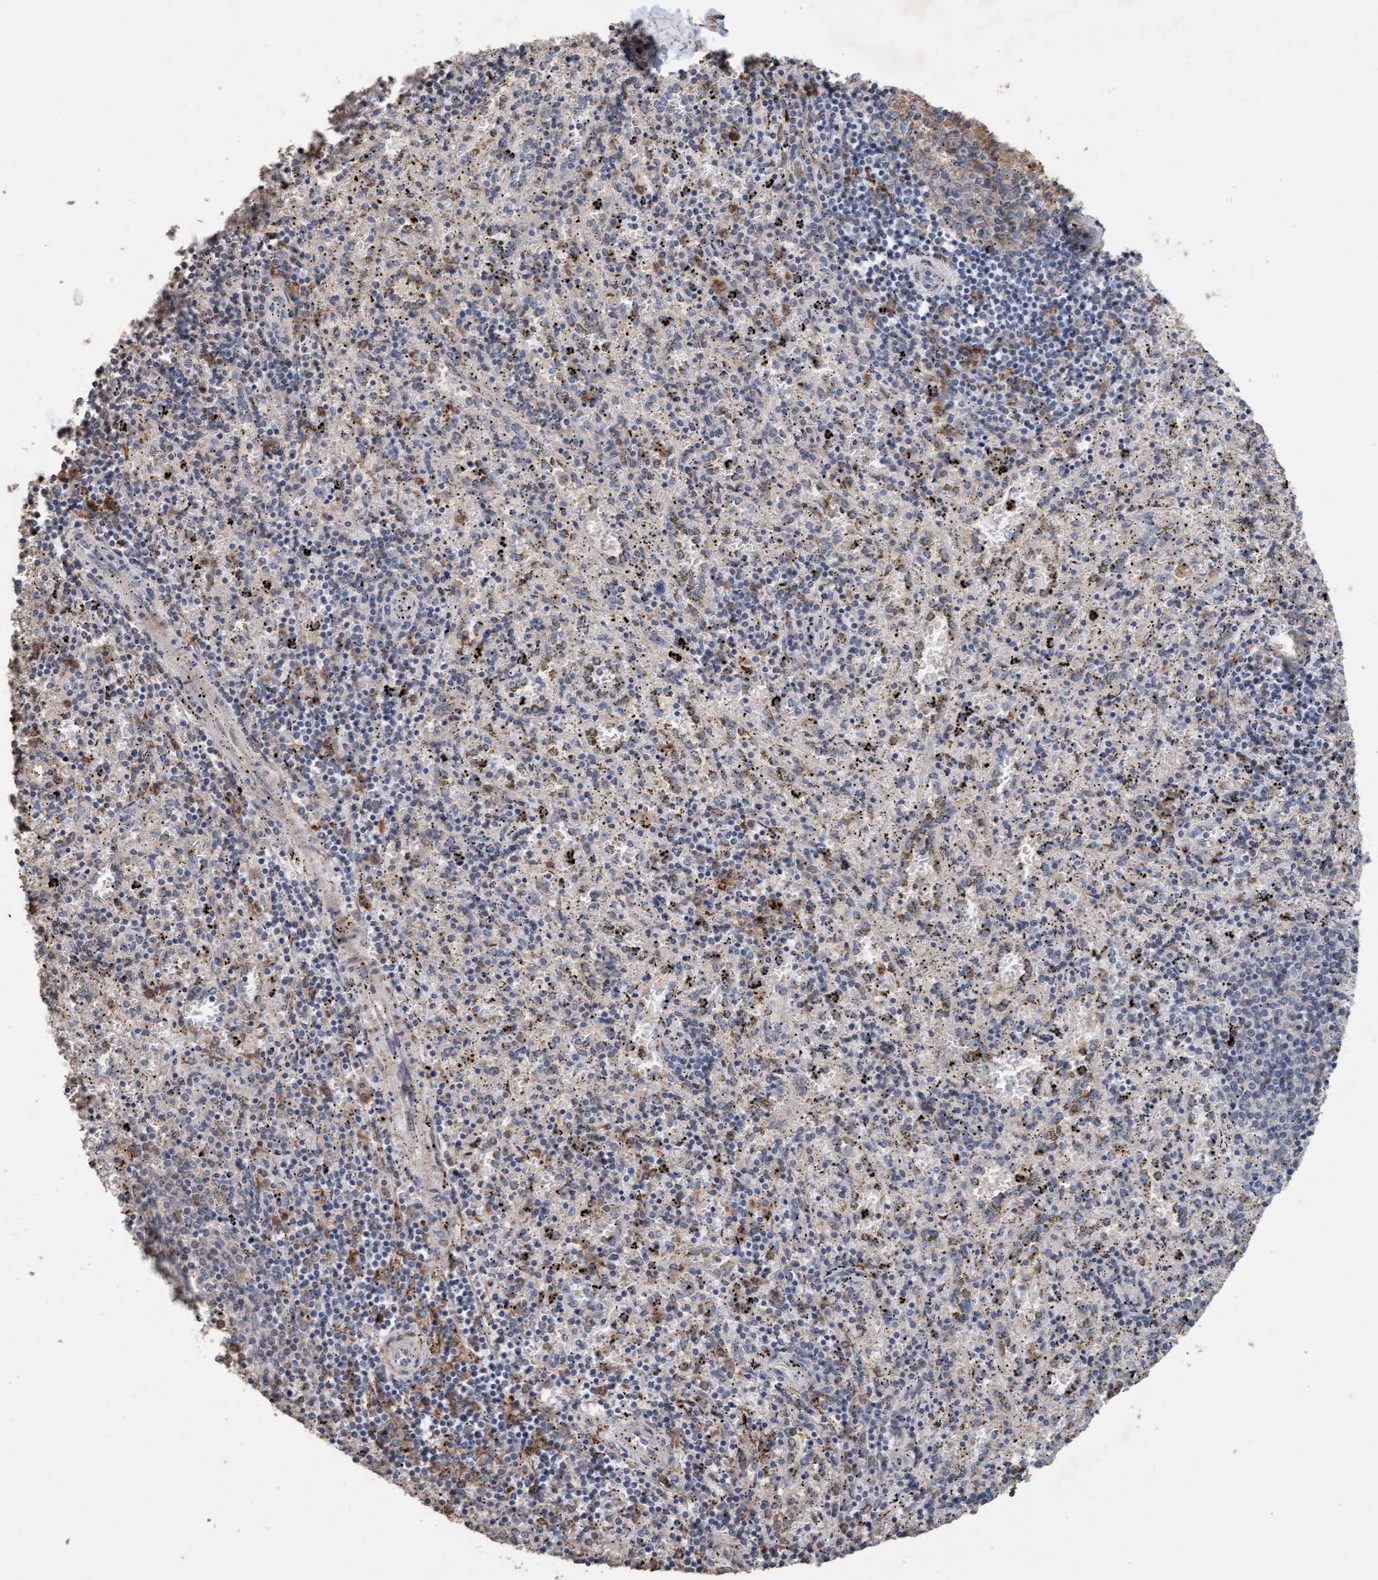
{"staining": {"intensity": "moderate", "quantity": "<25%", "location": "cytoplasmic/membranous"}, "tissue": "spleen", "cell_type": "Cells in red pulp", "image_type": "normal", "snomed": [{"axis": "morphology", "description": "Normal tissue, NOS"}, {"axis": "topography", "description": "Spleen"}], "caption": "Immunohistochemical staining of normal spleen shows moderate cytoplasmic/membranous protein staining in approximately <25% of cells in red pulp. The protein of interest is stained brown, and the nuclei are stained in blue (DAB IHC with brightfield microscopy, high magnification).", "gene": "LONRF1", "patient": {"sex": "male", "age": 11}}